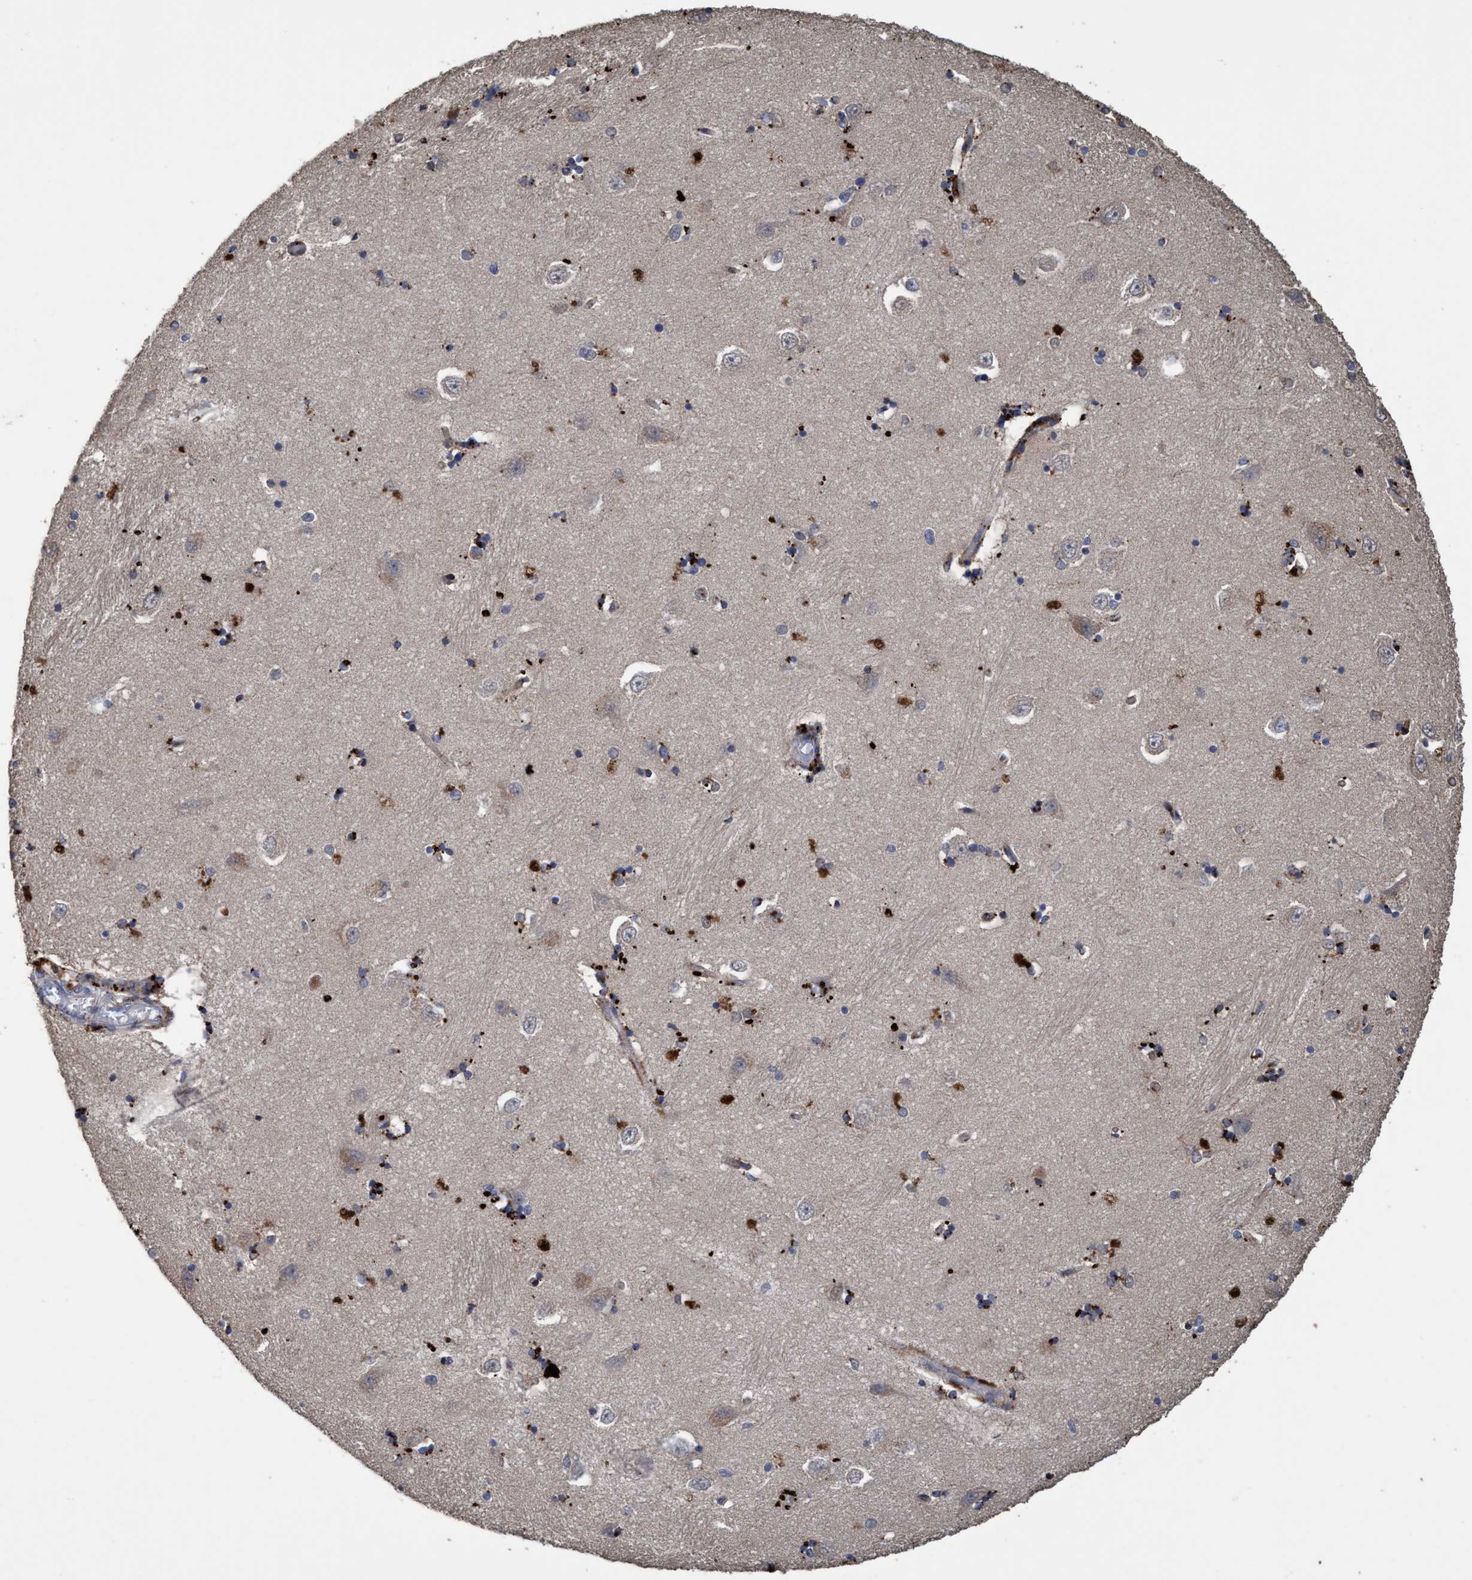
{"staining": {"intensity": "moderate", "quantity": "25%-75%", "location": "cytoplasmic/membranous"}, "tissue": "hippocampus", "cell_type": "Glial cells", "image_type": "normal", "snomed": [{"axis": "morphology", "description": "Normal tissue, NOS"}, {"axis": "topography", "description": "Hippocampus"}], "caption": "Immunohistochemistry (IHC) (DAB) staining of benign human hippocampus reveals moderate cytoplasmic/membranous protein expression in approximately 25%-75% of glial cells.", "gene": "BBS9", "patient": {"sex": "male", "age": 45}}